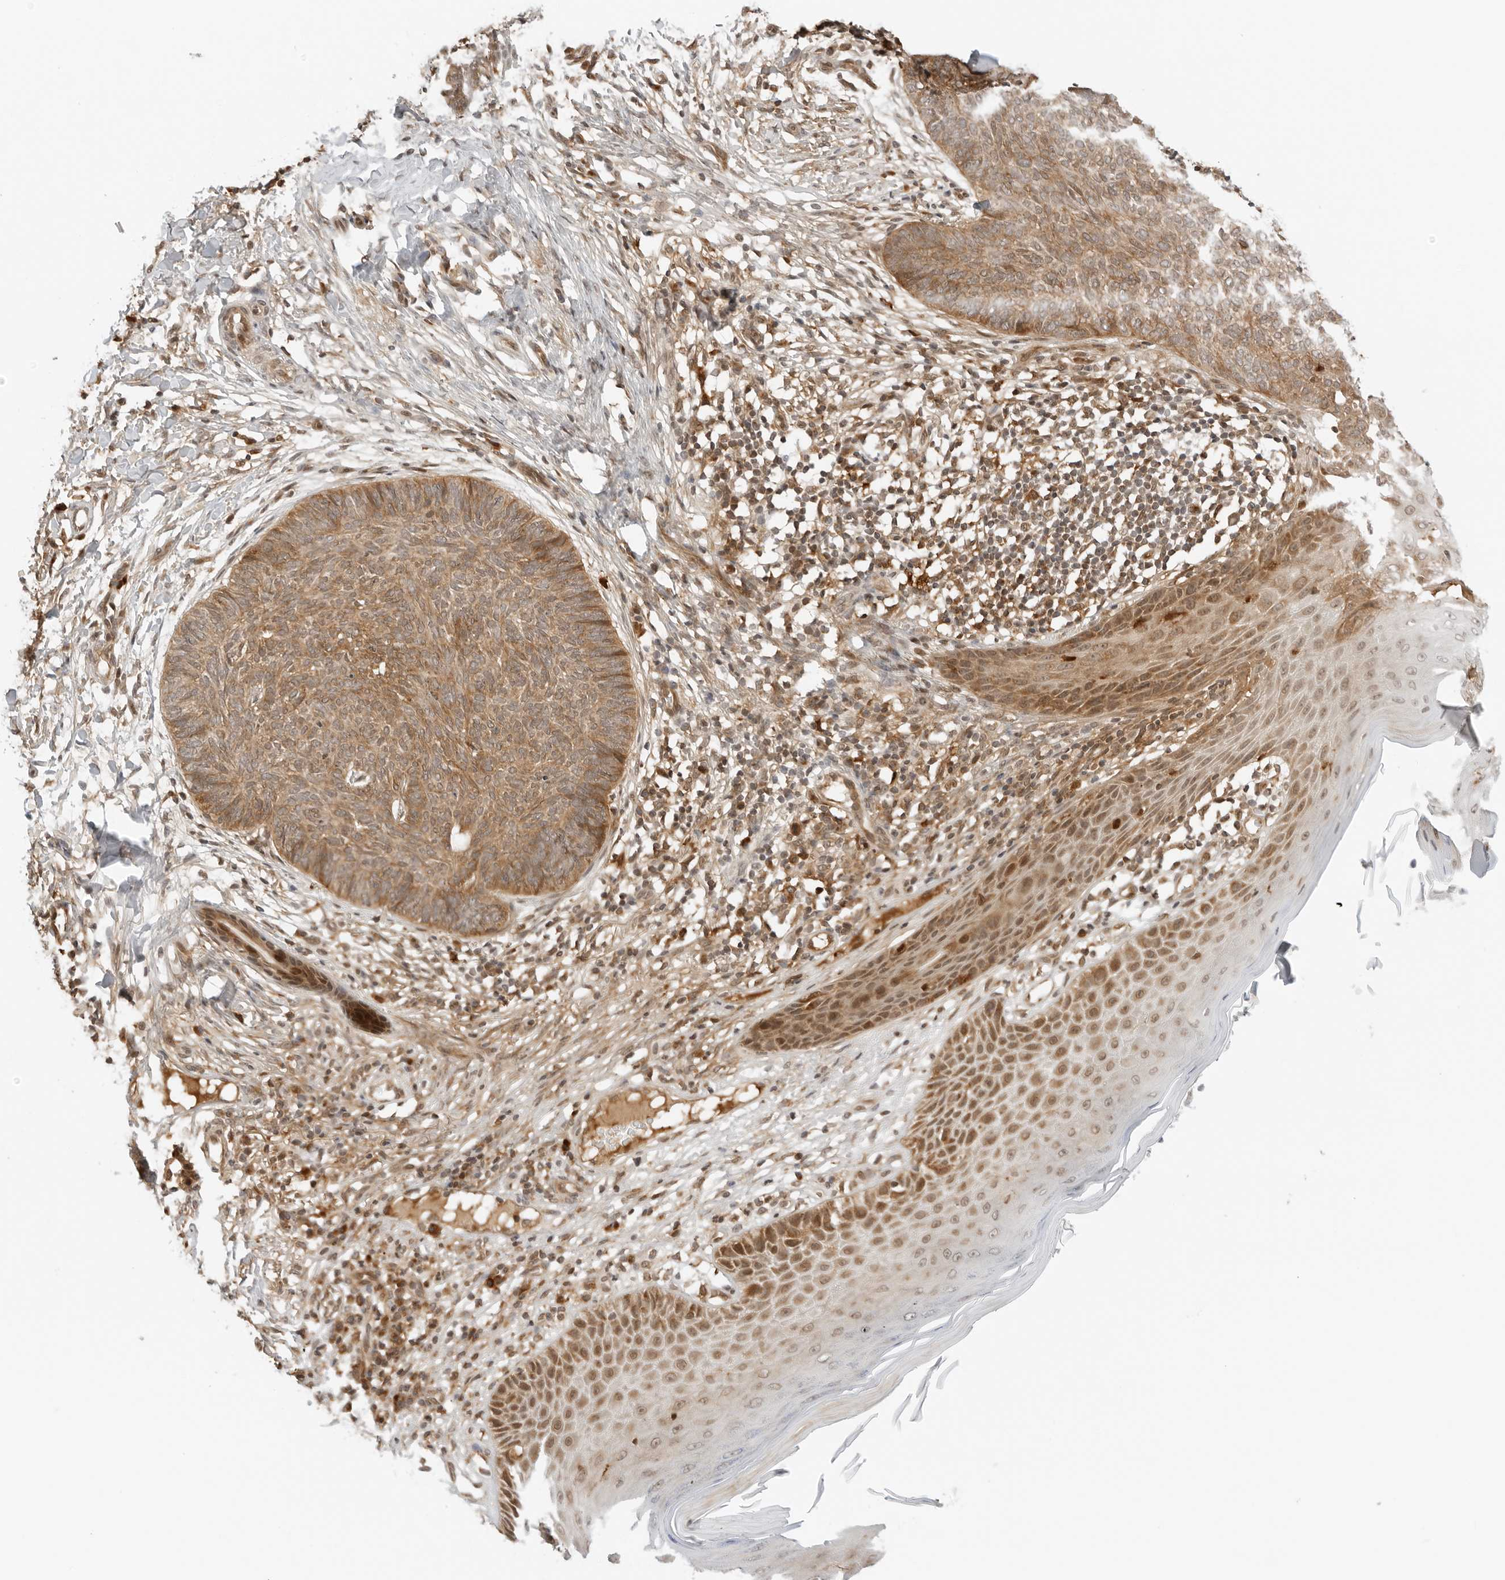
{"staining": {"intensity": "moderate", "quantity": ">75%", "location": "cytoplasmic/membranous"}, "tissue": "skin cancer", "cell_type": "Tumor cells", "image_type": "cancer", "snomed": [{"axis": "morphology", "description": "Normal tissue, NOS"}, {"axis": "morphology", "description": "Basal cell carcinoma"}, {"axis": "topography", "description": "Skin"}], "caption": "Skin cancer (basal cell carcinoma) stained with immunohistochemistry (IHC) shows moderate cytoplasmic/membranous expression in approximately >75% of tumor cells.", "gene": "RC3H1", "patient": {"sex": "male", "age": 50}}